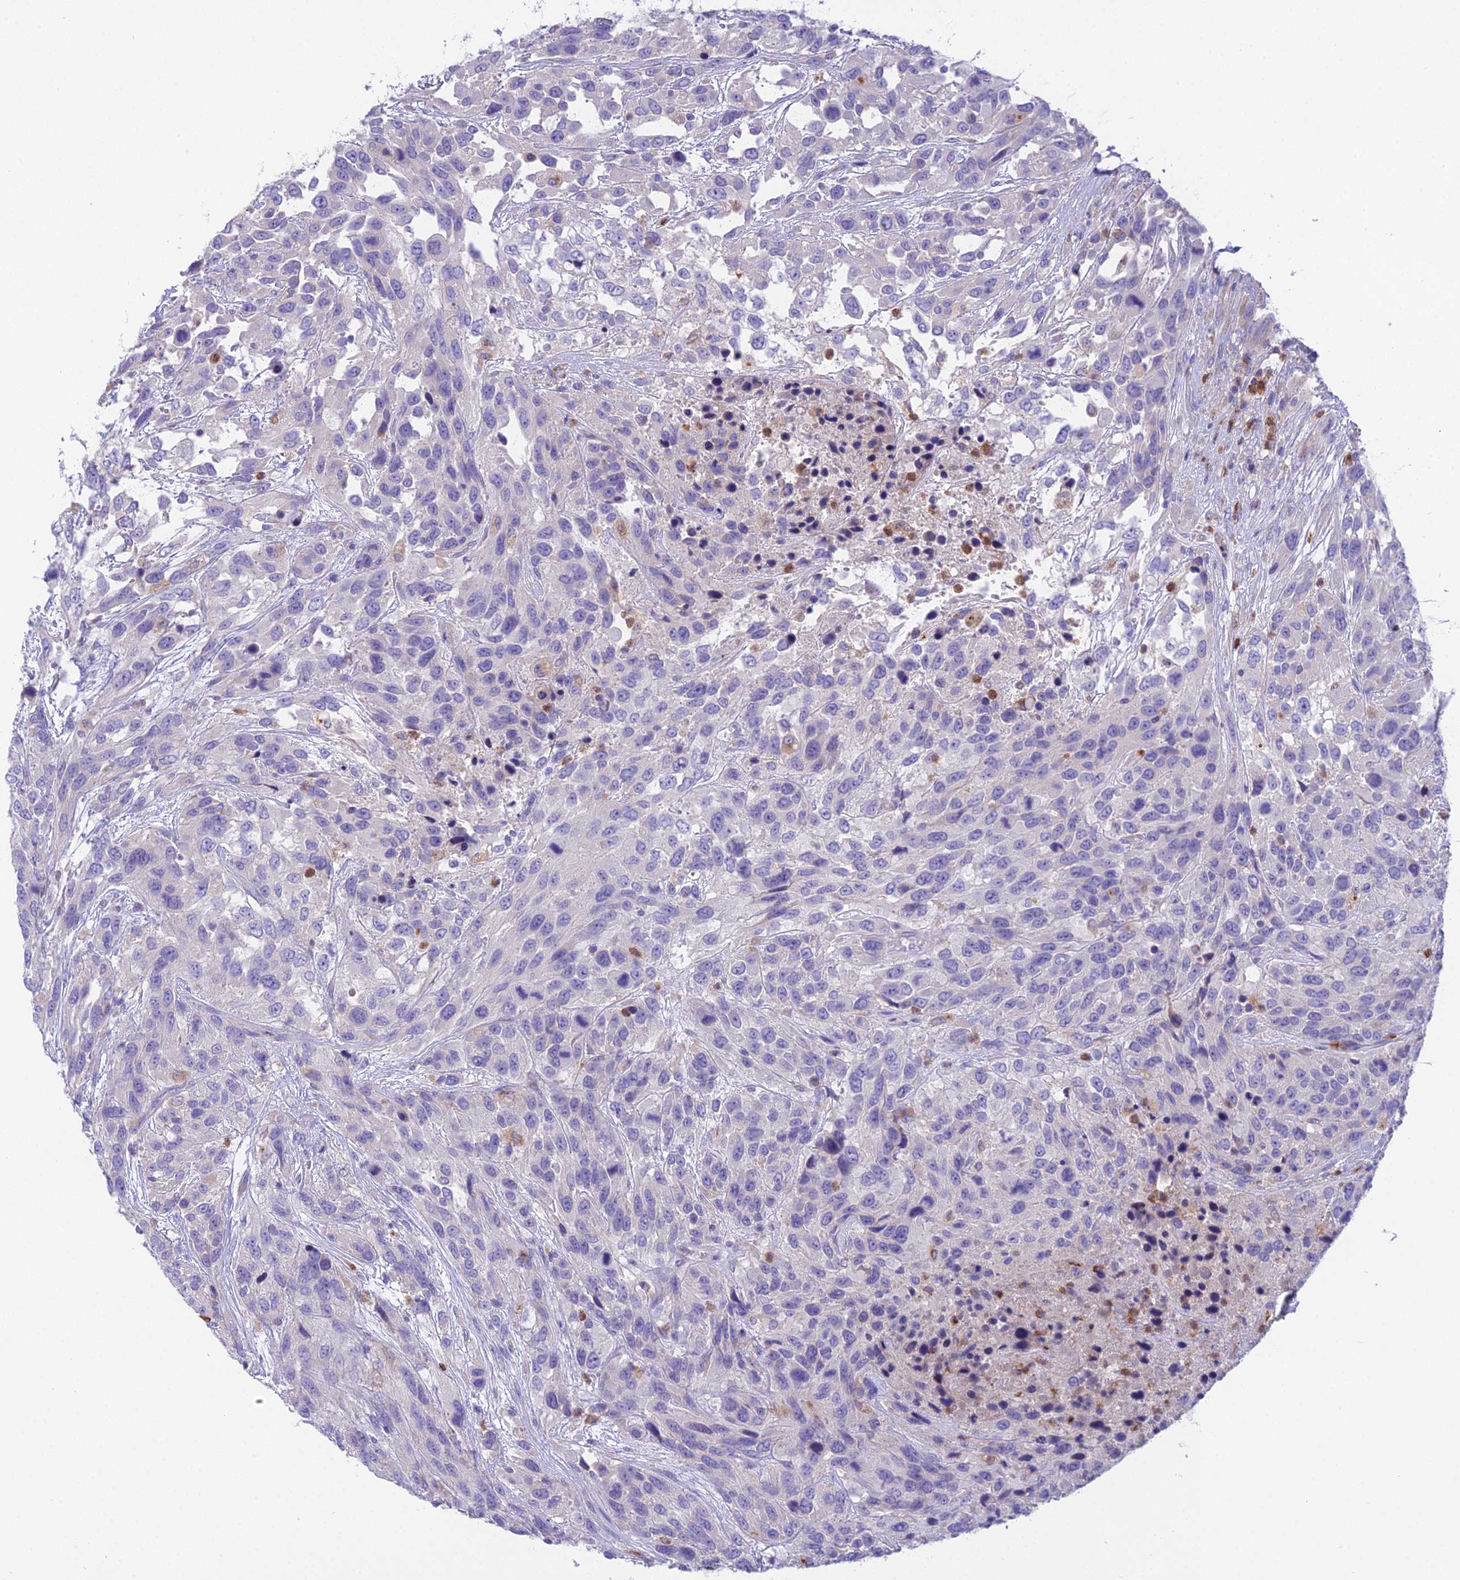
{"staining": {"intensity": "negative", "quantity": "none", "location": "none"}, "tissue": "urothelial cancer", "cell_type": "Tumor cells", "image_type": "cancer", "snomed": [{"axis": "morphology", "description": "Urothelial carcinoma, High grade"}, {"axis": "topography", "description": "Urinary bladder"}], "caption": "Immunohistochemistry (IHC) of high-grade urothelial carcinoma demonstrates no expression in tumor cells.", "gene": "KIAA0408", "patient": {"sex": "female", "age": 70}}